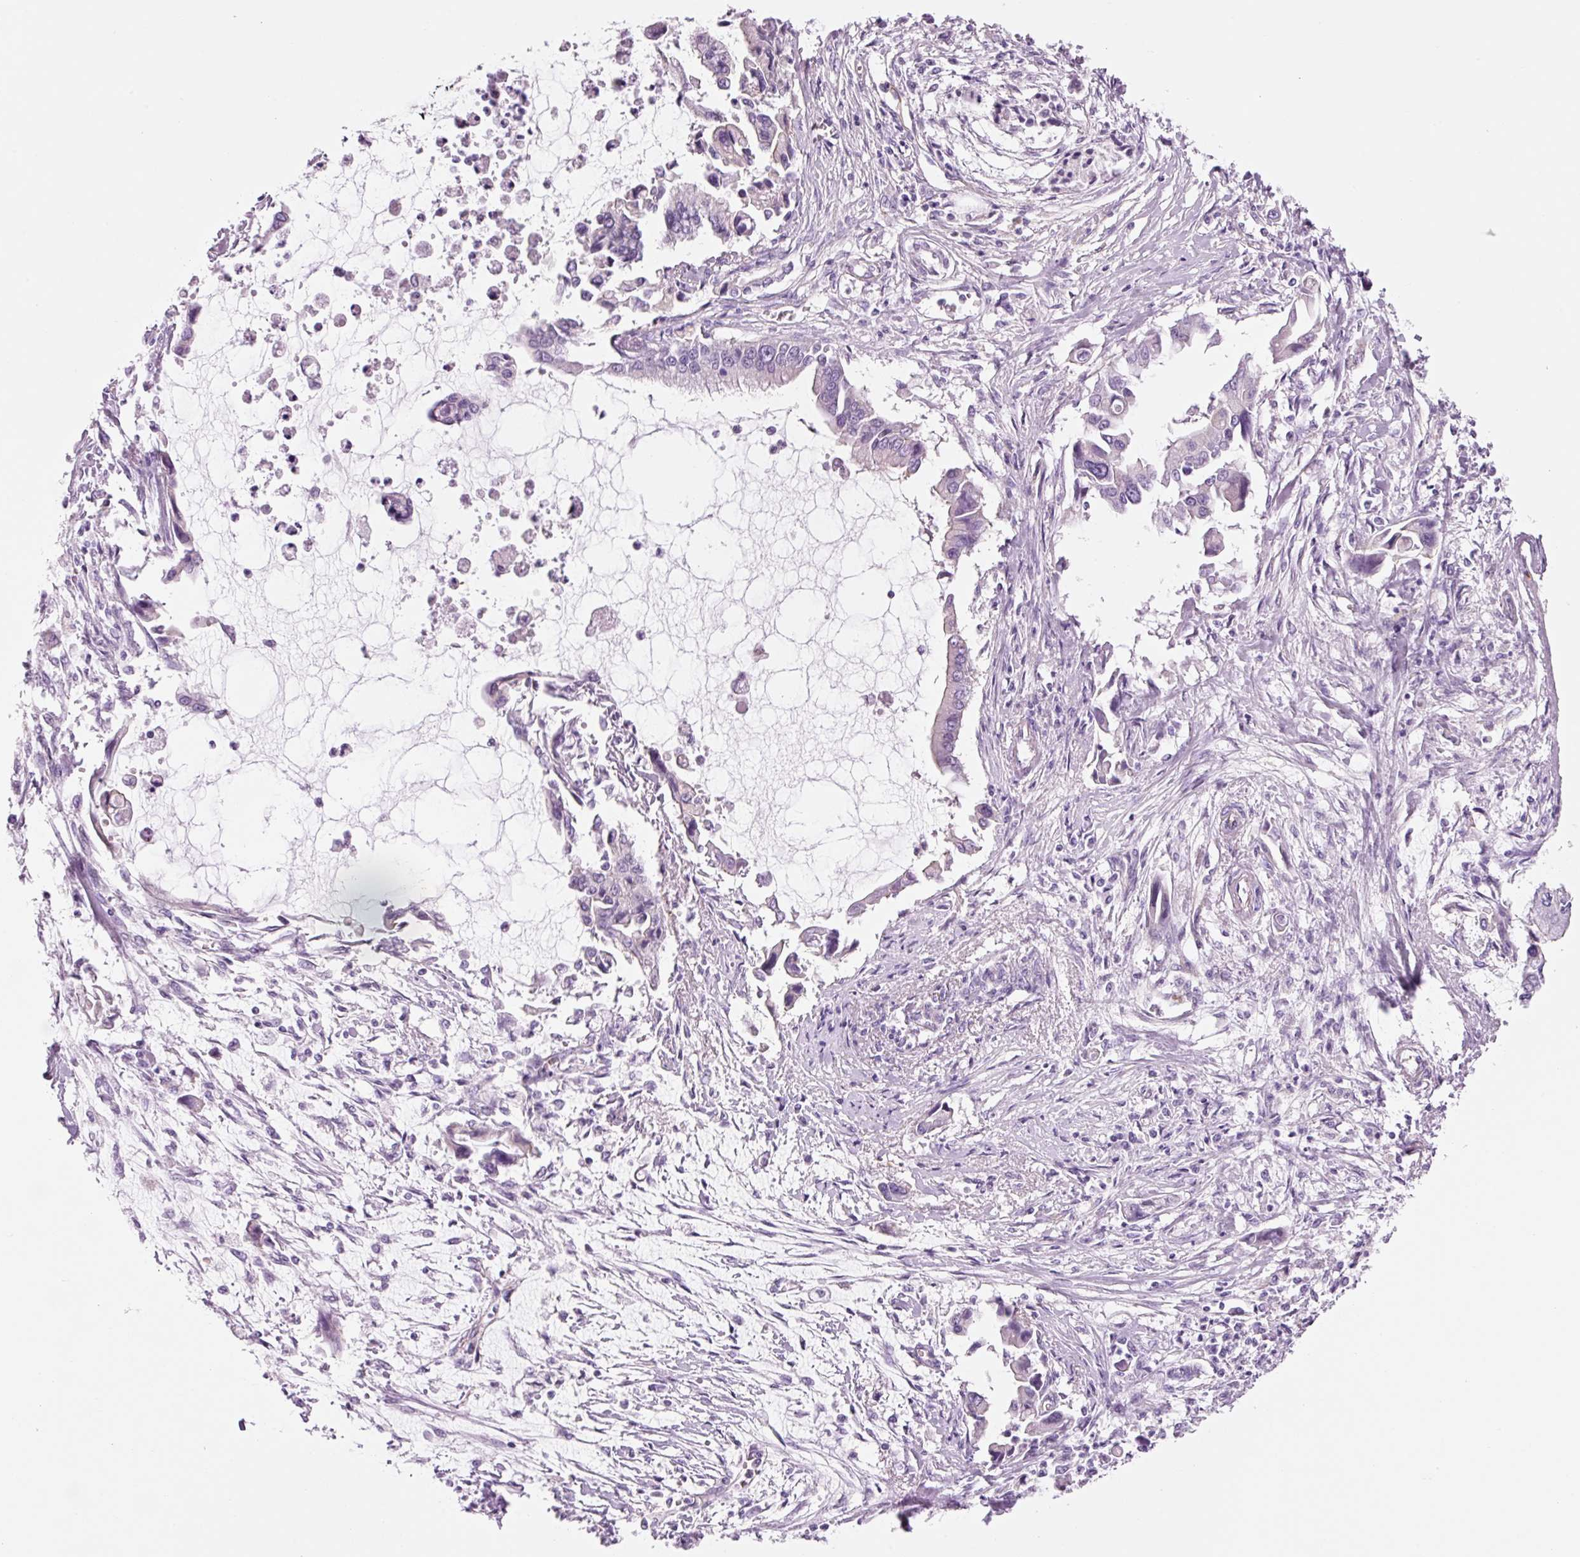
{"staining": {"intensity": "negative", "quantity": "none", "location": "none"}, "tissue": "pancreatic cancer", "cell_type": "Tumor cells", "image_type": "cancer", "snomed": [{"axis": "morphology", "description": "Adenocarcinoma, NOS"}, {"axis": "topography", "description": "Pancreas"}], "caption": "A micrograph of pancreatic cancer stained for a protein displays no brown staining in tumor cells.", "gene": "HSPA4L", "patient": {"sex": "male", "age": 84}}